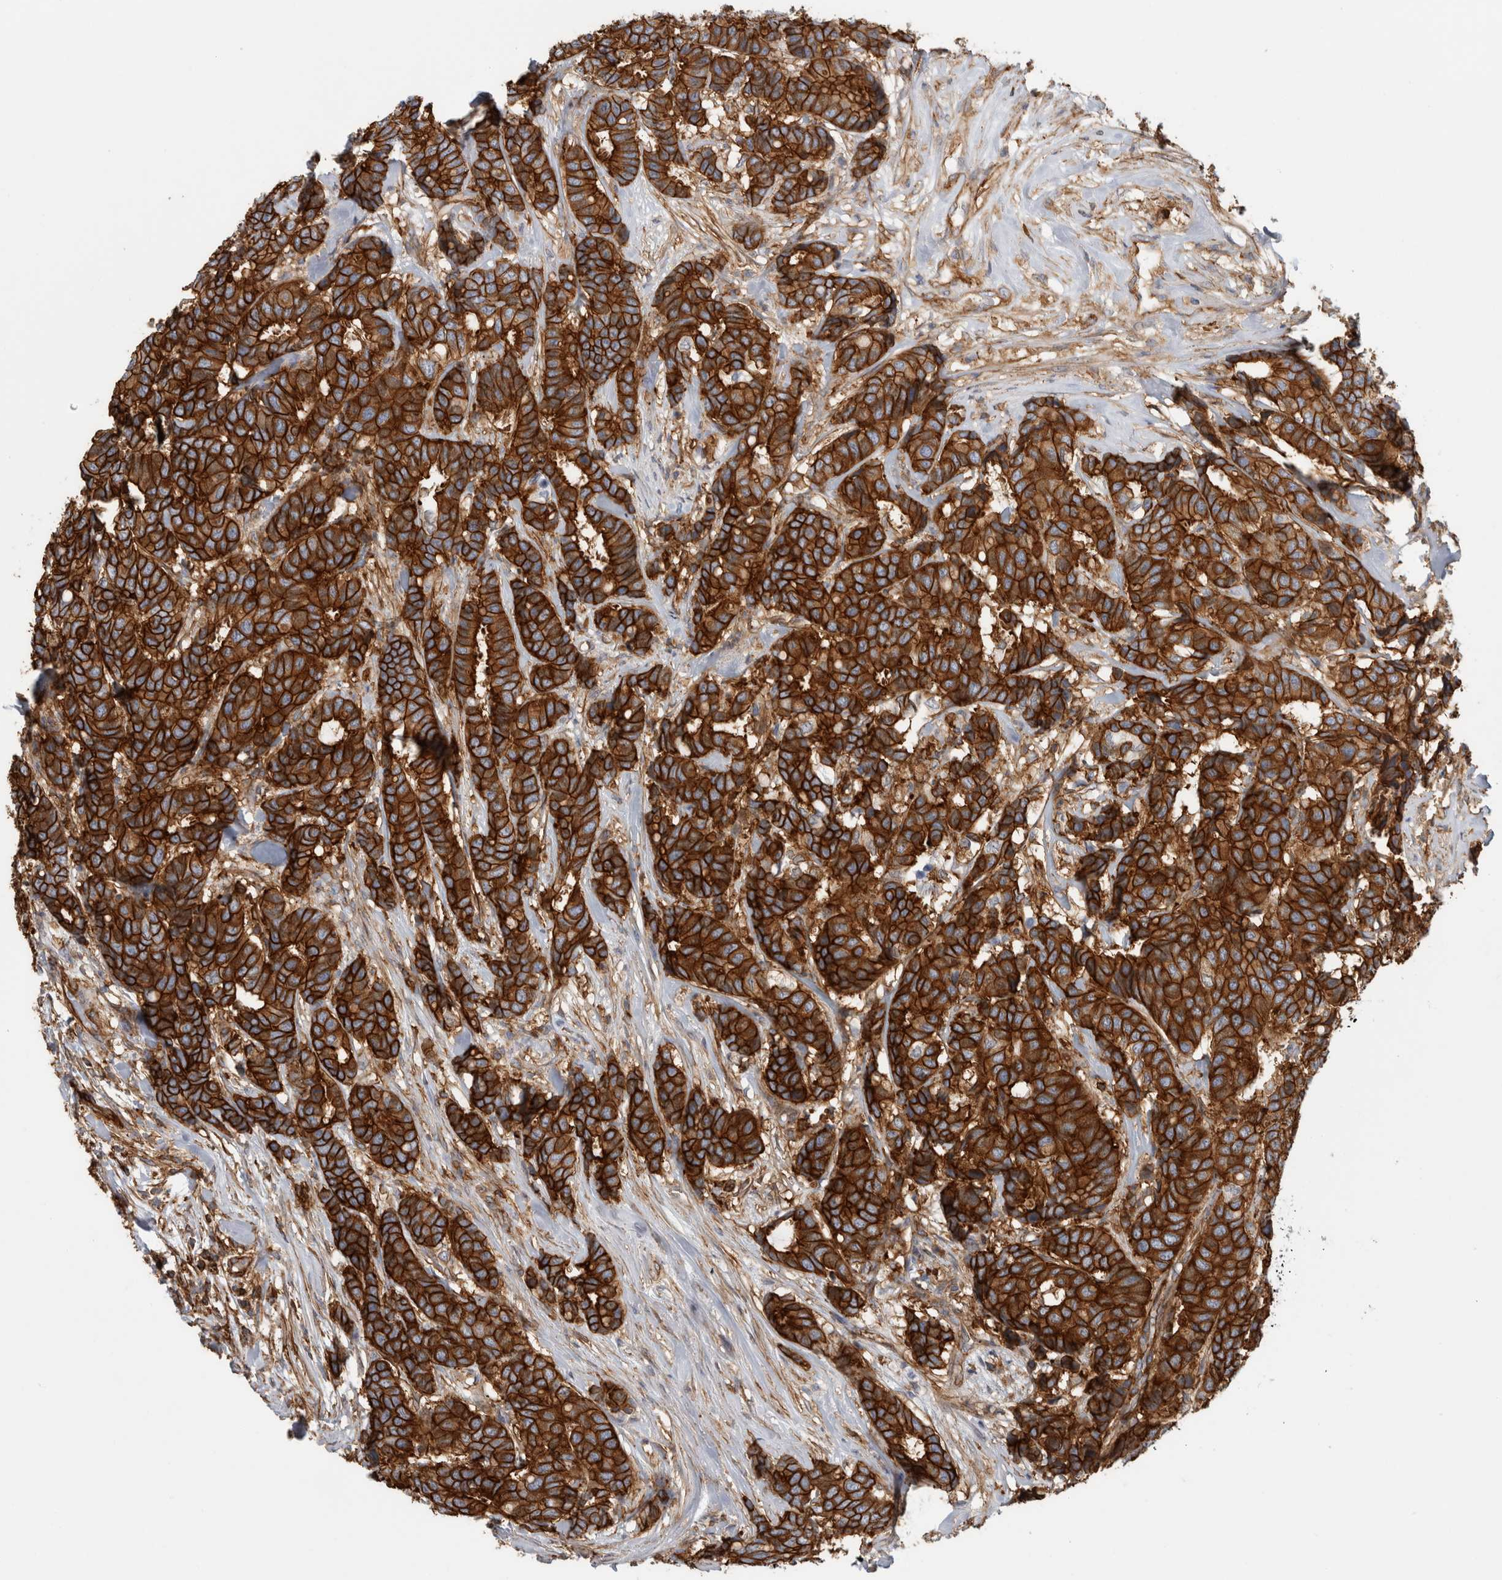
{"staining": {"intensity": "strong", "quantity": ">75%", "location": "cytoplasmic/membranous"}, "tissue": "breast cancer", "cell_type": "Tumor cells", "image_type": "cancer", "snomed": [{"axis": "morphology", "description": "Duct carcinoma"}, {"axis": "topography", "description": "Breast"}], "caption": "Immunohistochemistry (IHC) histopathology image of neoplastic tissue: intraductal carcinoma (breast) stained using immunohistochemistry shows high levels of strong protein expression localized specifically in the cytoplasmic/membranous of tumor cells, appearing as a cytoplasmic/membranous brown color.", "gene": "AHNAK", "patient": {"sex": "female", "age": 87}}